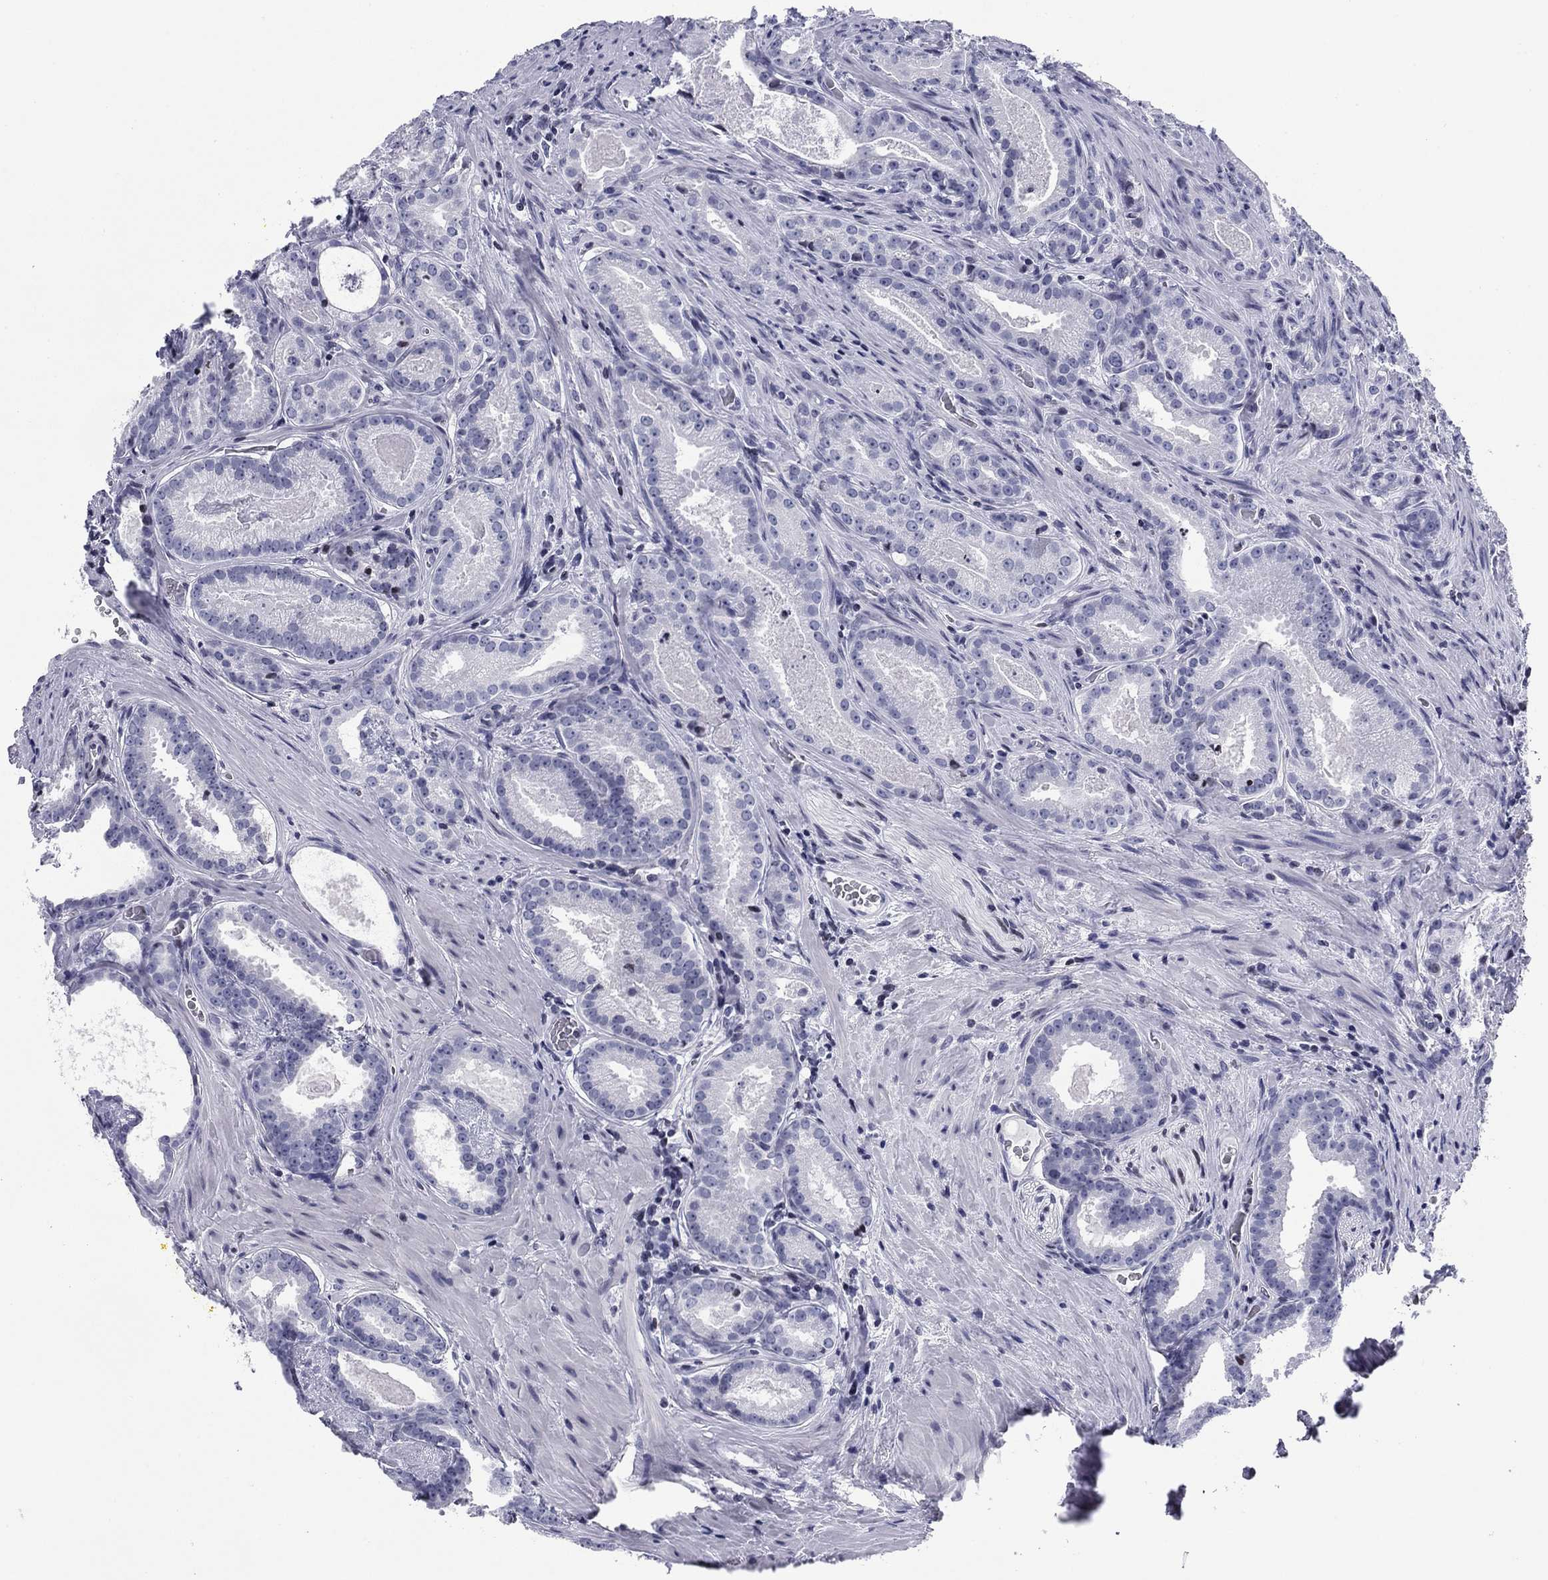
{"staining": {"intensity": "negative", "quantity": "none", "location": "none"}, "tissue": "prostate cancer", "cell_type": "Tumor cells", "image_type": "cancer", "snomed": [{"axis": "morphology", "description": "Adenocarcinoma, NOS"}, {"axis": "topography", "description": "Prostate"}], "caption": "IHC image of prostate adenocarcinoma stained for a protein (brown), which reveals no positivity in tumor cells.", "gene": "CCDC144A", "patient": {"sex": "male", "age": 61}}